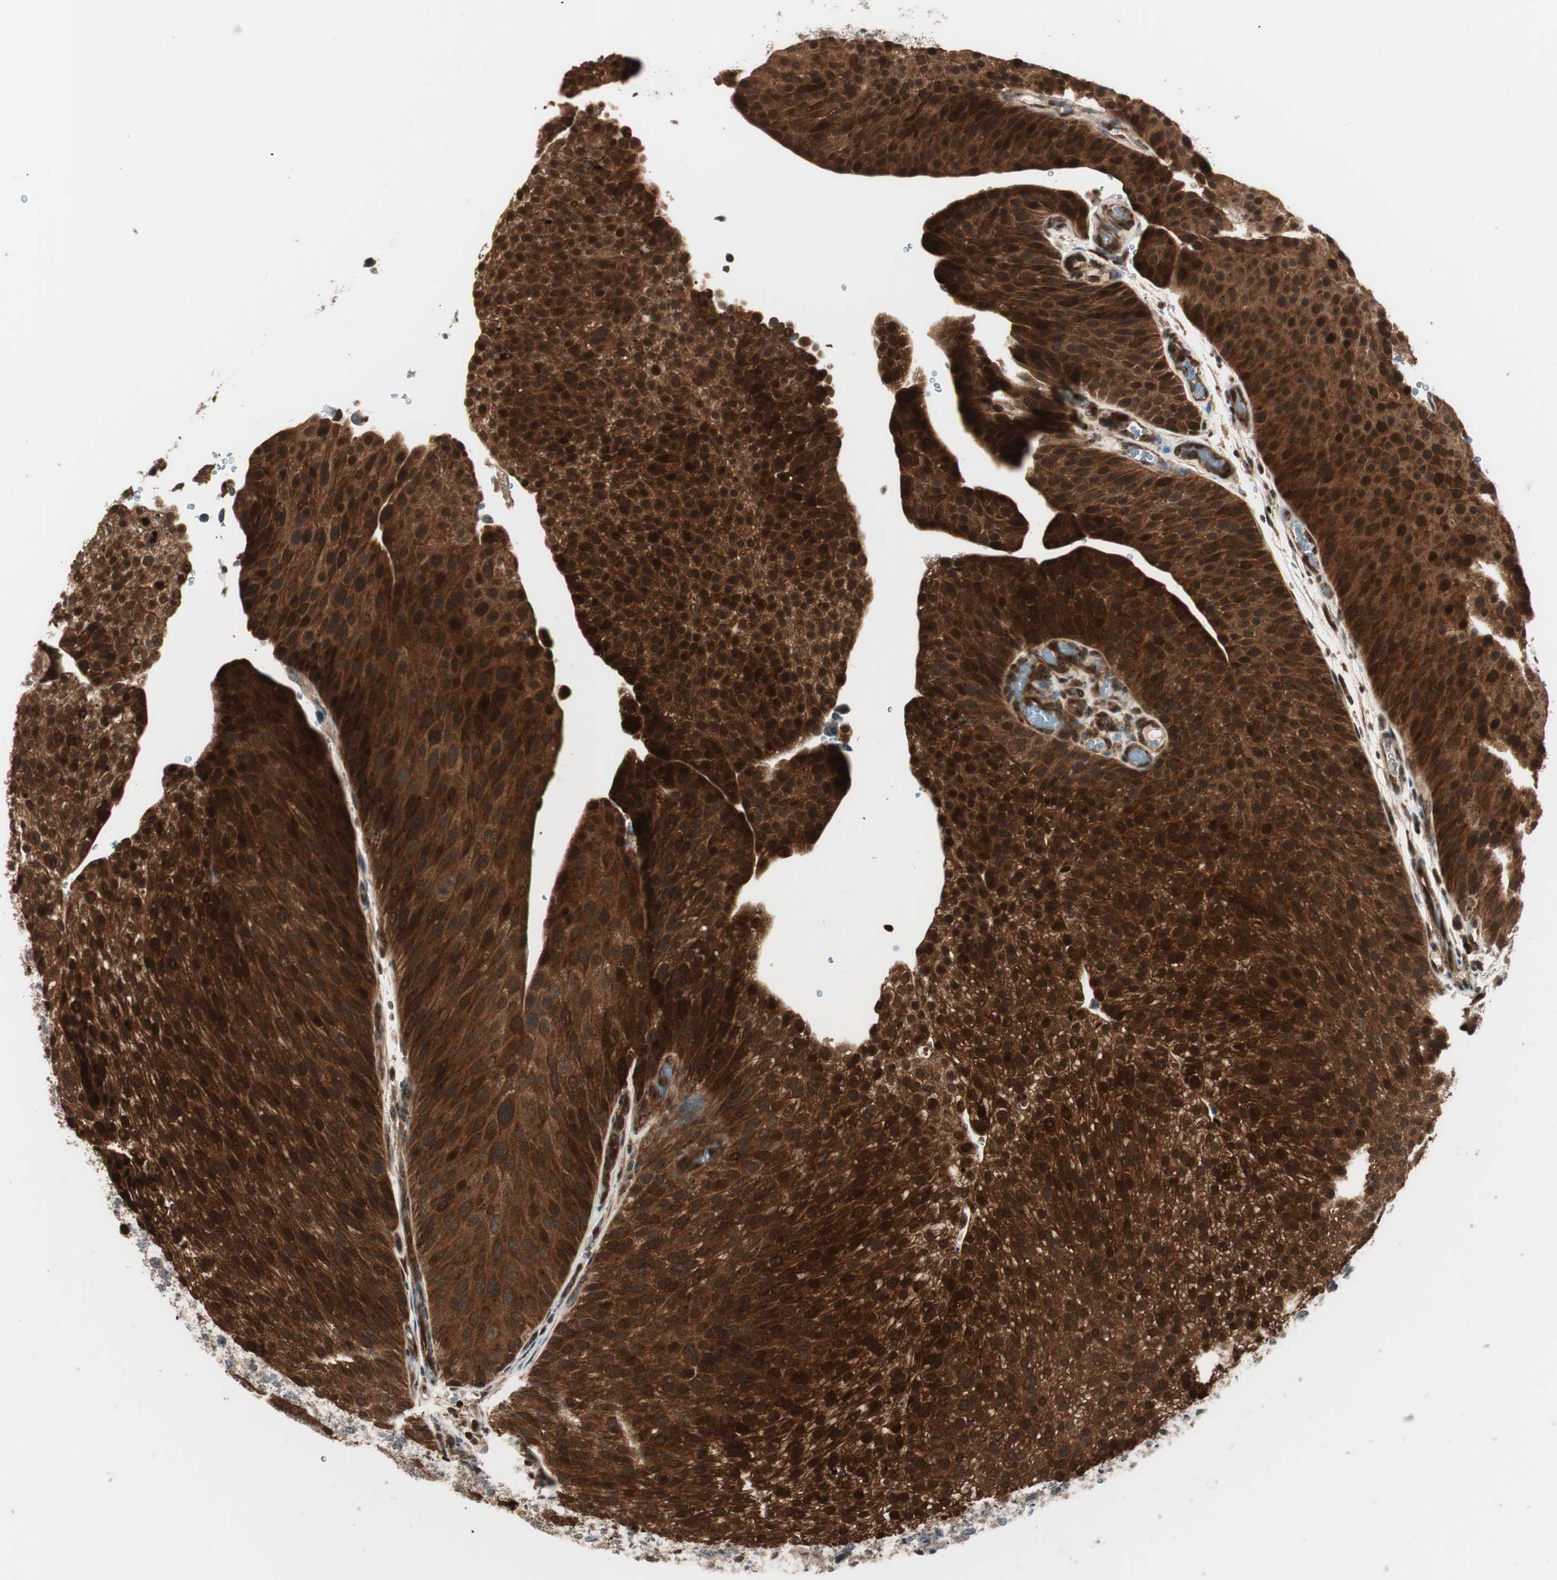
{"staining": {"intensity": "strong", "quantity": ">75%", "location": "cytoplasmic/membranous,nuclear"}, "tissue": "urothelial cancer", "cell_type": "Tumor cells", "image_type": "cancer", "snomed": [{"axis": "morphology", "description": "Urothelial carcinoma, Low grade"}, {"axis": "topography", "description": "Smooth muscle"}, {"axis": "topography", "description": "Urinary bladder"}], "caption": "Protein expression analysis of human urothelial cancer reveals strong cytoplasmic/membranous and nuclear expression in about >75% of tumor cells.", "gene": "PRKG2", "patient": {"sex": "male", "age": 60}}